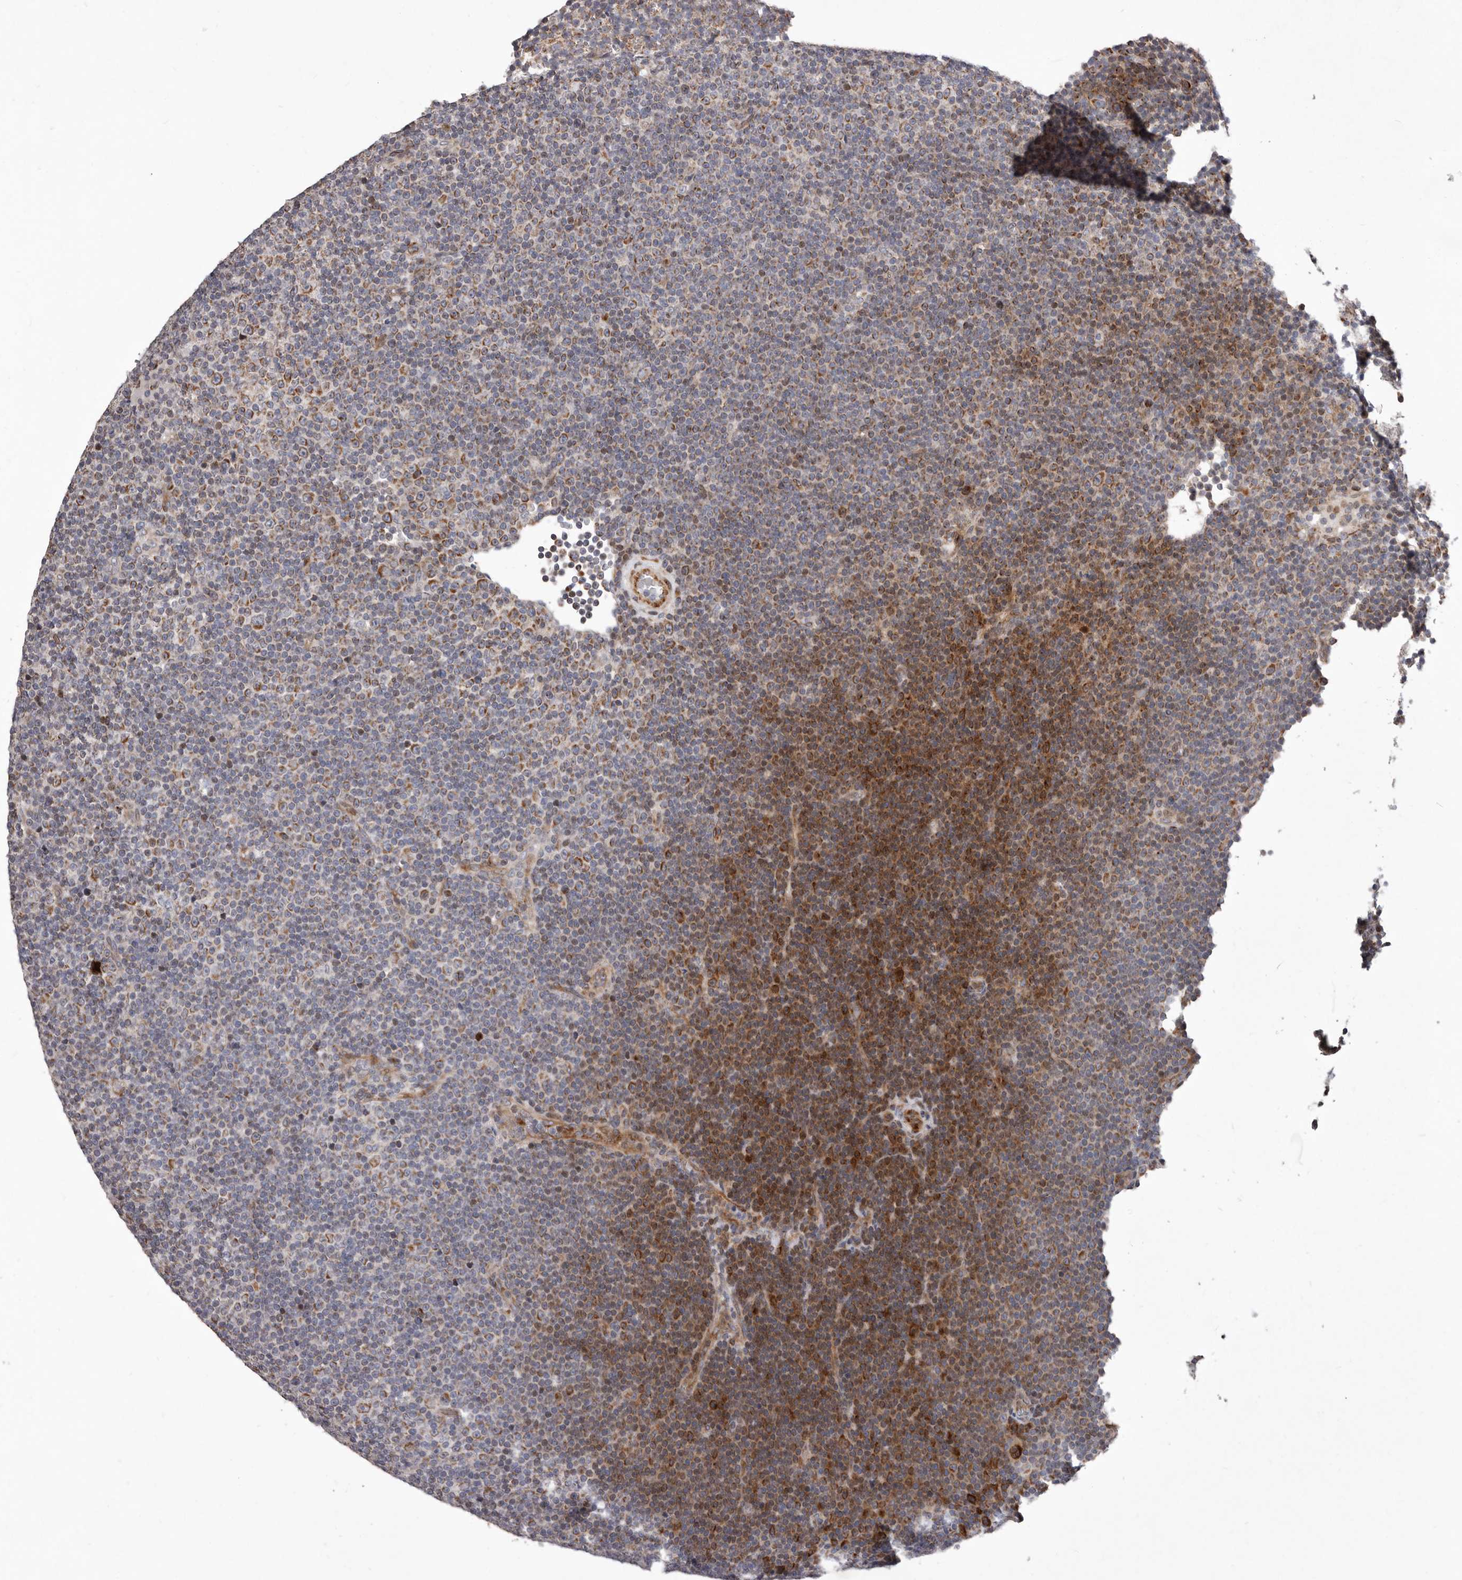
{"staining": {"intensity": "moderate", "quantity": ">75%", "location": "cytoplasmic/membranous"}, "tissue": "lymphoma", "cell_type": "Tumor cells", "image_type": "cancer", "snomed": [{"axis": "morphology", "description": "Malignant lymphoma, non-Hodgkin's type, Low grade"}, {"axis": "topography", "description": "Lymph node"}], "caption": "This is a micrograph of IHC staining of lymphoma, which shows moderate expression in the cytoplasmic/membranous of tumor cells.", "gene": "TIMM17B", "patient": {"sex": "female", "age": 67}}